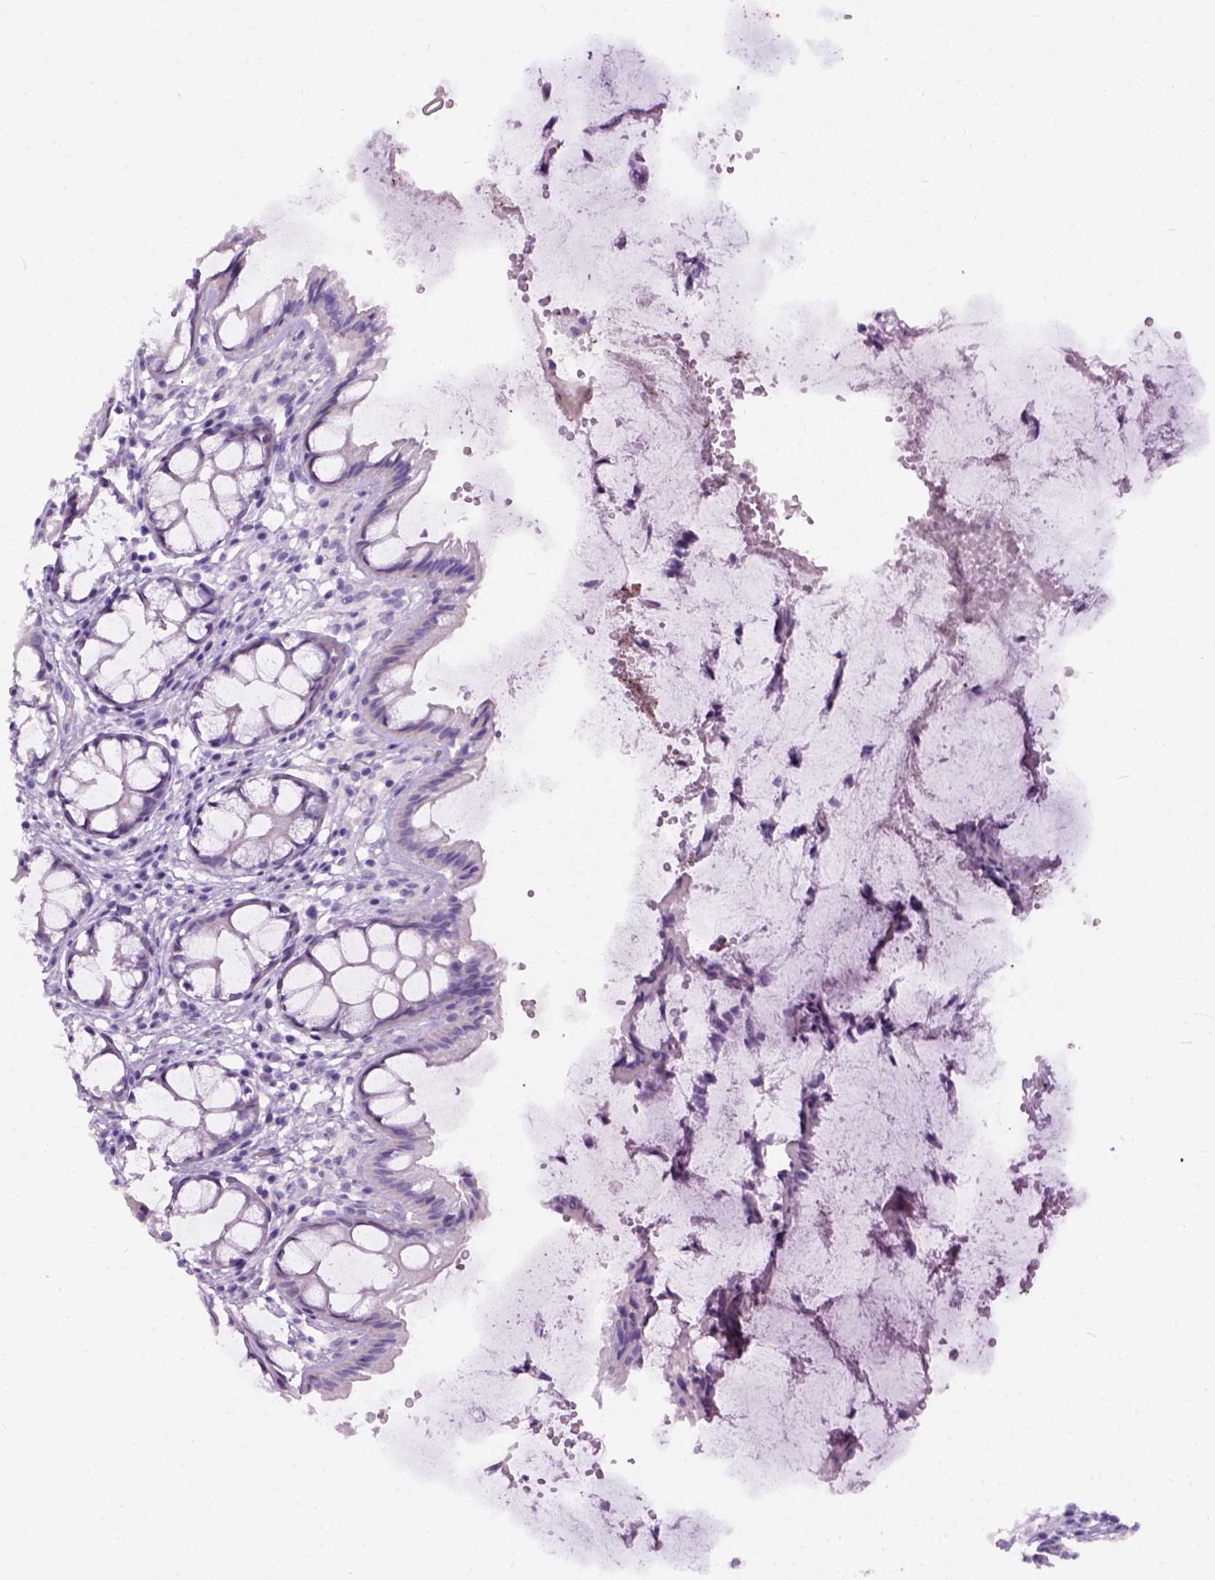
{"staining": {"intensity": "weak", "quantity": "<25%", "location": "cytoplasmic/membranous"}, "tissue": "rectum", "cell_type": "Glandular cells", "image_type": "normal", "snomed": [{"axis": "morphology", "description": "Normal tissue, NOS"}, {"axis": "topography", "description": "Rectum"}], "caption": "IHC photomicrograph of unremarkable rectum: human rectum stained with DAB (3,3'-diaminobenzidine) displays no significant protein staining in glandular cells. Nuclei are stained in blue.", "gene": "AXDND1", "patient": {"sex": "female", "age": 62}}